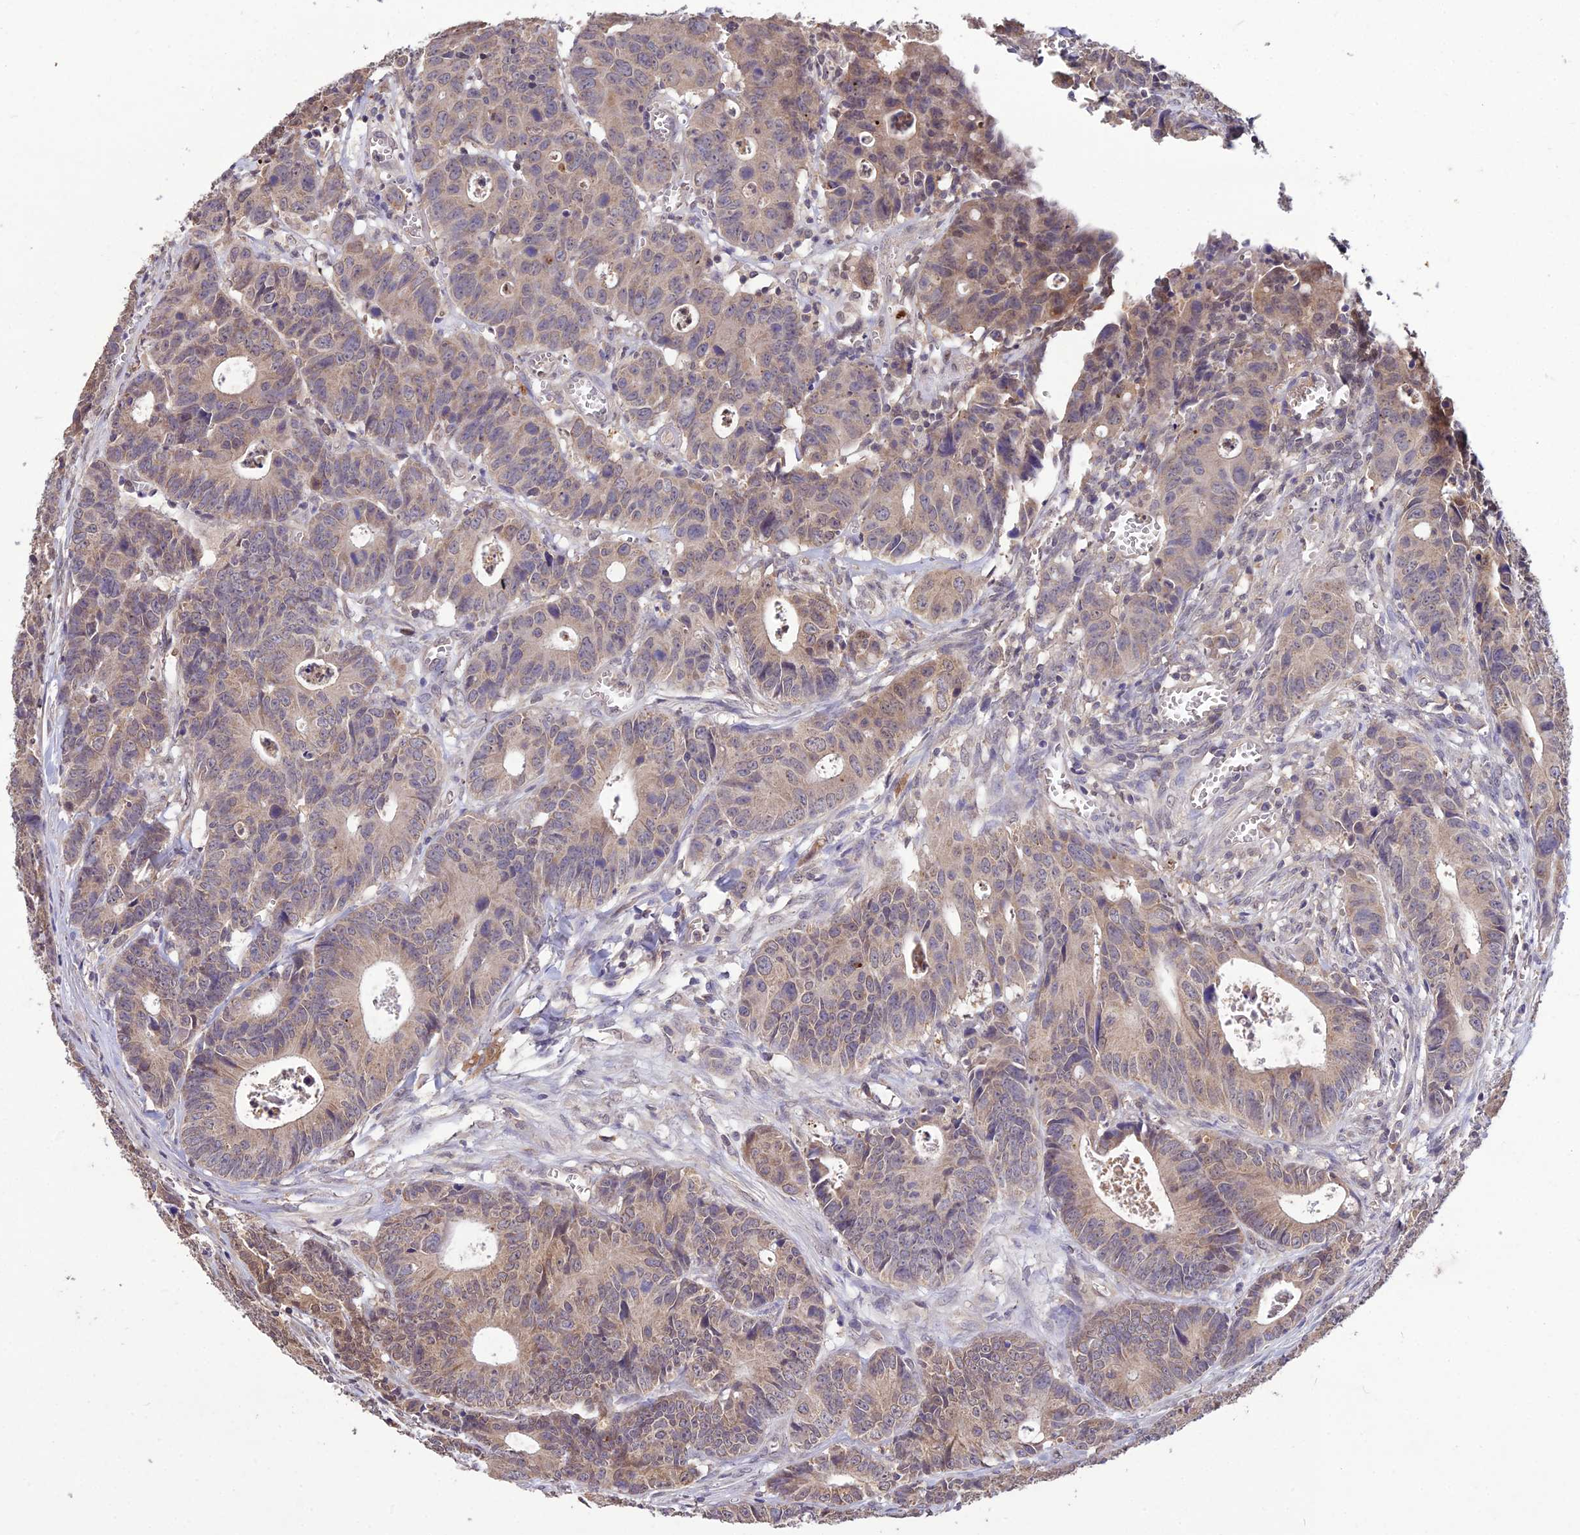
{"staining": {"intensity": "weak", "quantity": ">75%", "location": "cytoplasmic/membranous"}, "tissue": "colorectal cancer", "cell_type": "Tumor cells", "image_type": "cancer", "snomed": [{"axis": "morphology", "description": "Adenocarcinoma, NOS"}, {"axis": "topography", "description": "Colon"}], "caption": "IHC (DAB) staining of colorectal cancer (adenocarcinoma) reveals weak cytoplasmic/membranous protein positivity in approximately >75% of tumor cells.", "gene": "PGK1", "patient": {"sex": "female", "age": 57}}